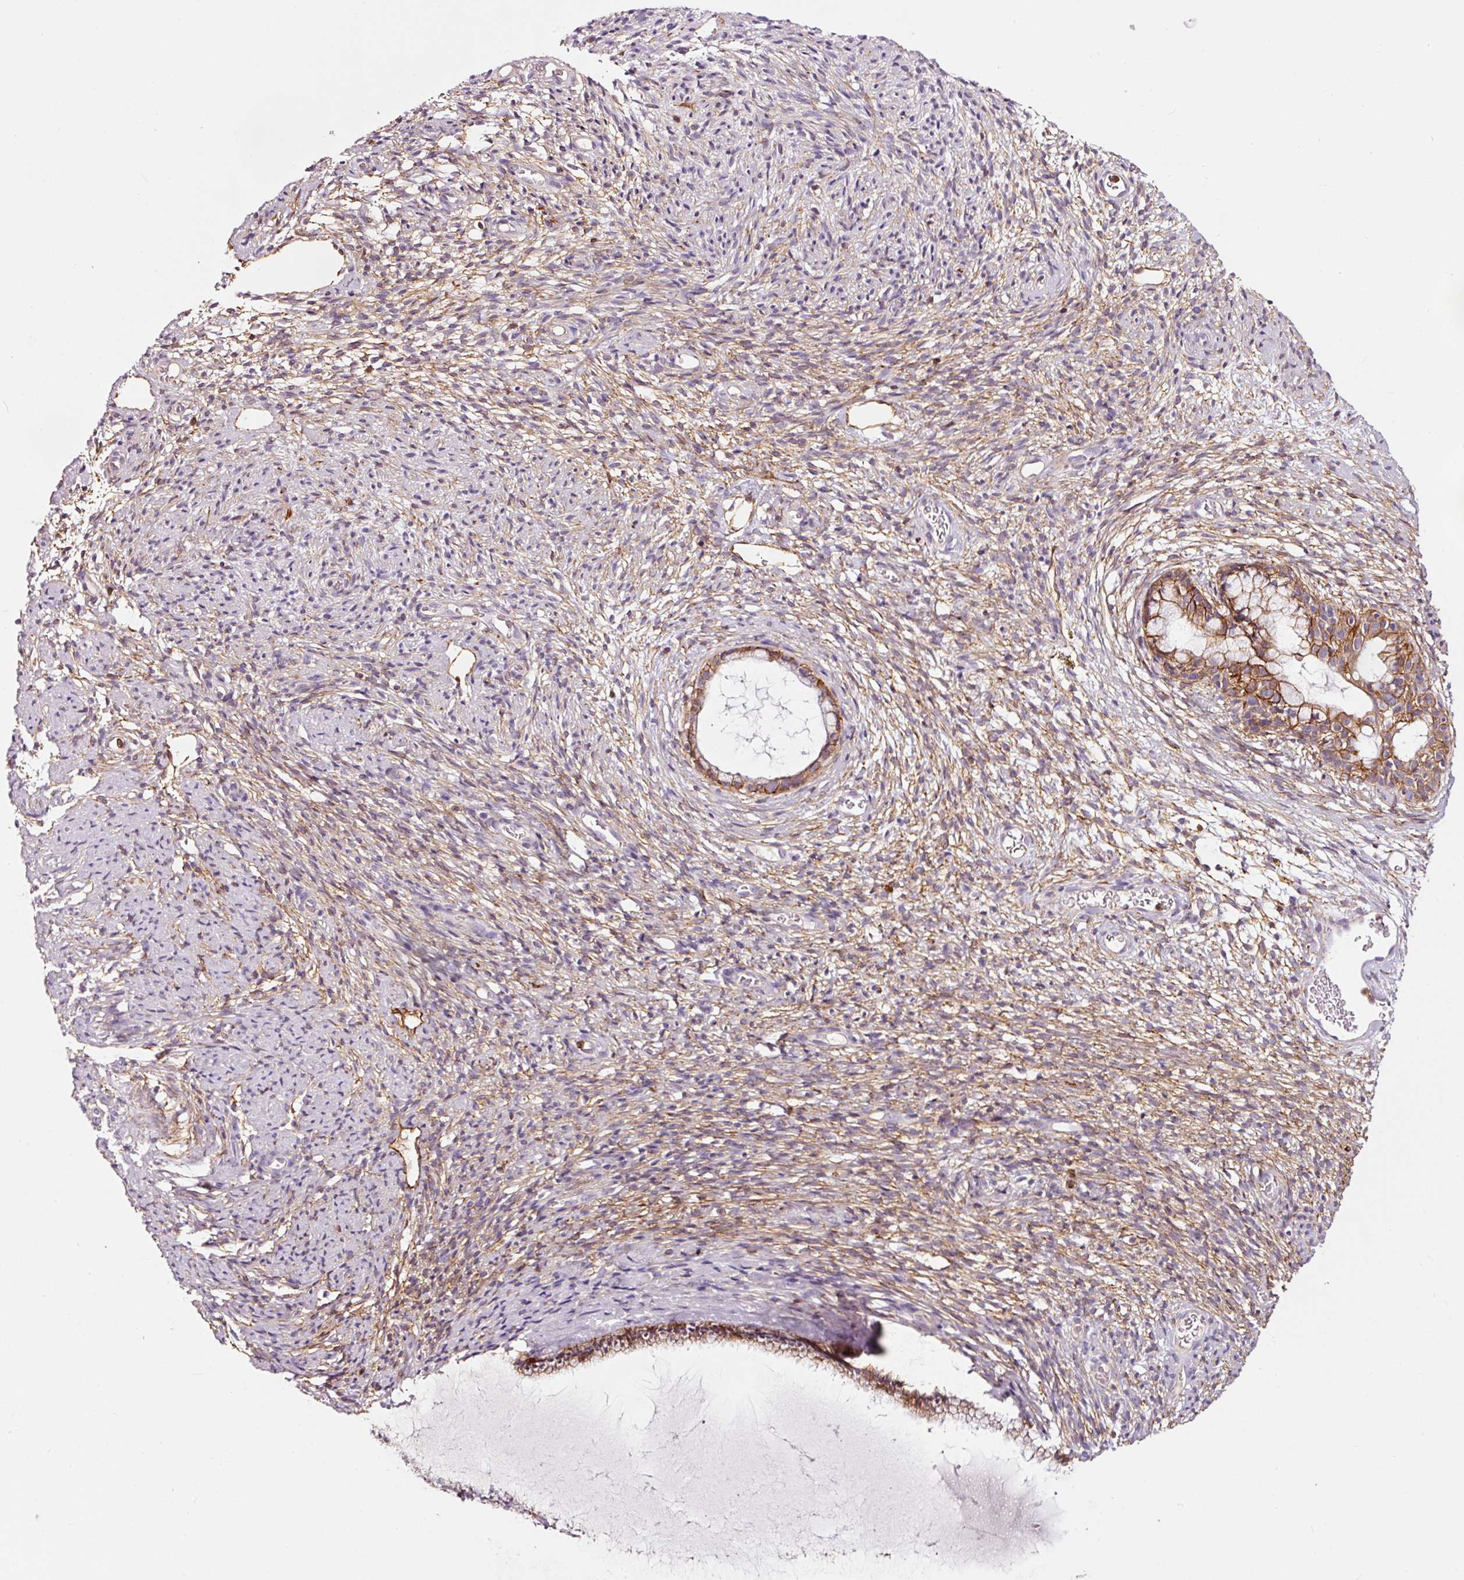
{"staining": {"intensity": "strong", "quantity": "25%-75%", "location": "cytoplasmic/membranous"}, "tissue": "cervix", "cell_type": "Glandular cells", "image_type": "normal", "snomed": [{"axis": "morphology", "description": "Normal tissue, NOS"}, {"axis": "topography", "description": "Cervix"}], "caption": "There is high levels of strong cytoplasmic/membranous positivity in glandular cells of normal cervix, as demonstrated by immunohistochemical staining (brown color).", "gene": "ADD3", "patient": {"sex": "female", "age": 76}}